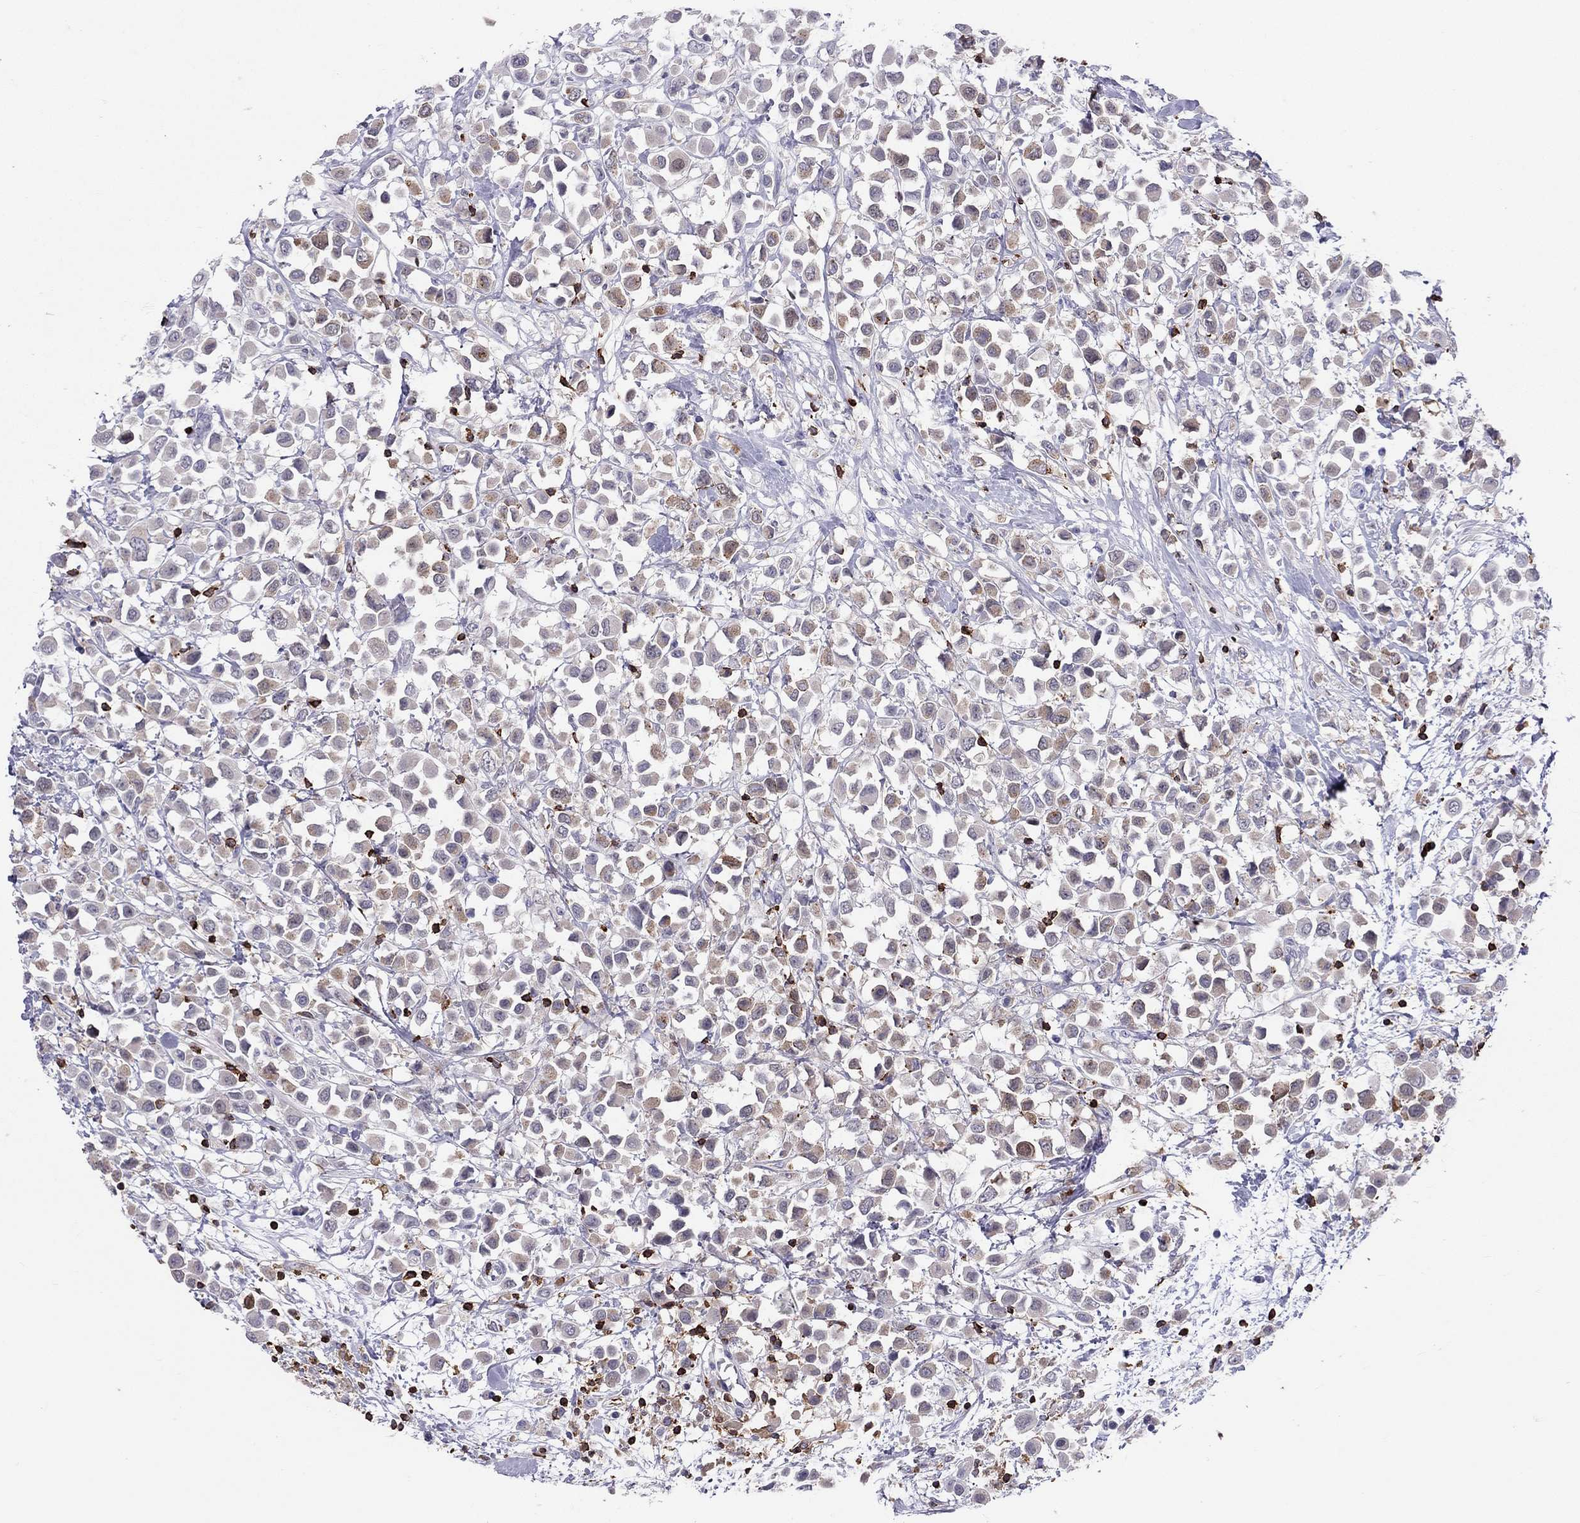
{"staining": {"intensity": "negative", "quantity": "none", "location": "none"}, "tissue": "breast cancer", "cell_type": "Tumor cells", "image_type": "cancer", "snomed": [{"axis": "morphology", "description": "Duct carcinoma"}, {"axis": "topography", "description": "Breast"}], "caption": "The IHC photomicrograph has no significant staining in tumor cells of breast cancer (intraductal carcinoma) tissue. Brightfield microscopy of immunohistochemistry stained with DAB (brown) and hematoxylin (blue), captured at high magnification.", "gene": "MND1", "patient": {"sex": "female", "age": 61}}